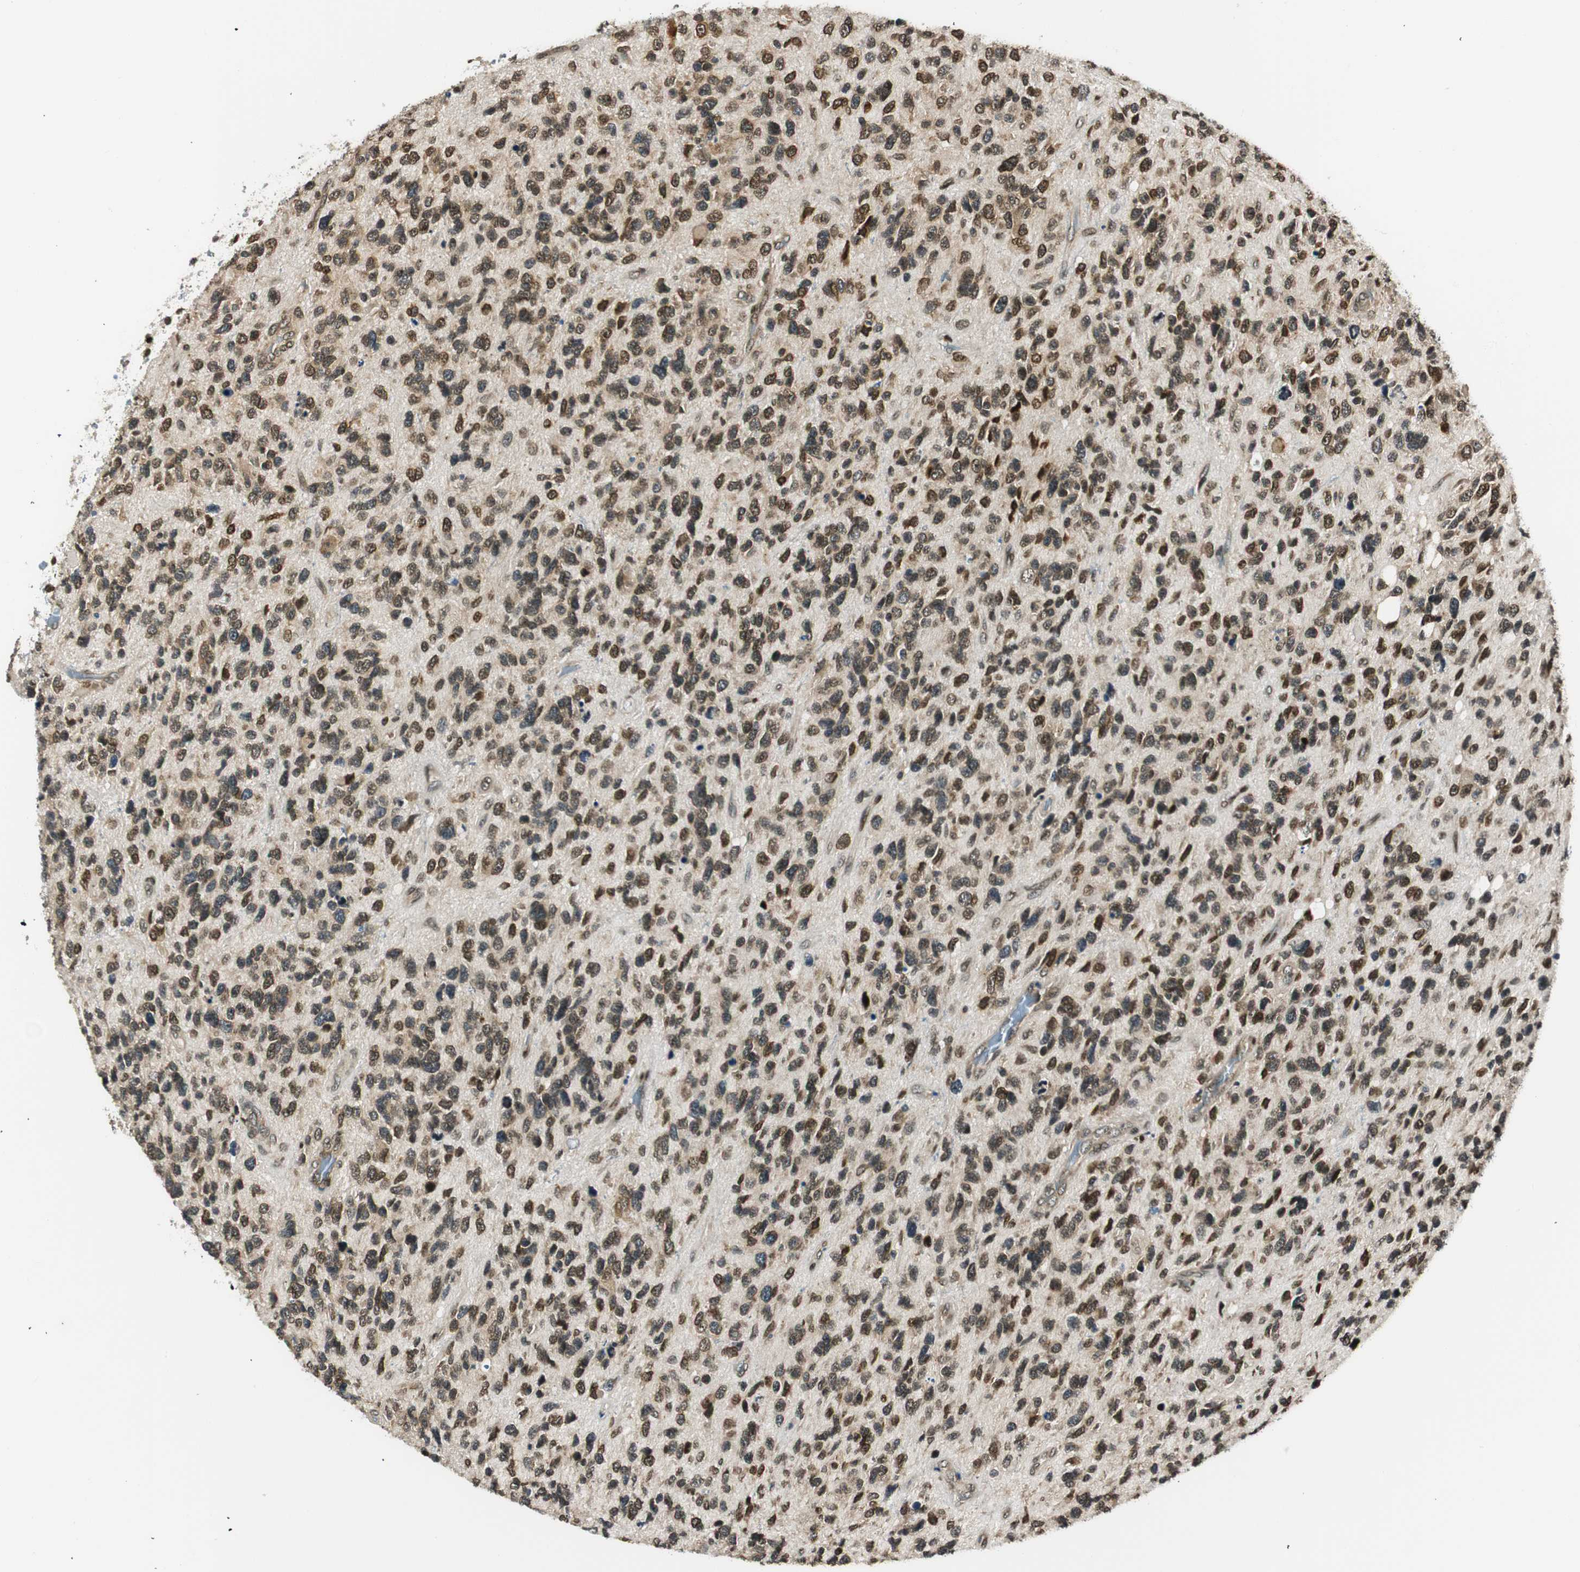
{"staining": {"intensity": "moderate", "quantity": ">75%", "location": "nuclear"}, "tissue": "glioma", "cell_type": "Tumor cells", "image_type": "cancer", "snomed": [{"axis": "morphology", "description": "Glioma, malignant, High grade"}, {"axis": "topography", "description": "Brain"}], "caption": "A medium amount of moderate nuclear positivity is seen in about >75% of tumor cells in glioma tissue.", "gene": "RING1", "patient": {"sex": "female", "age": 58}}